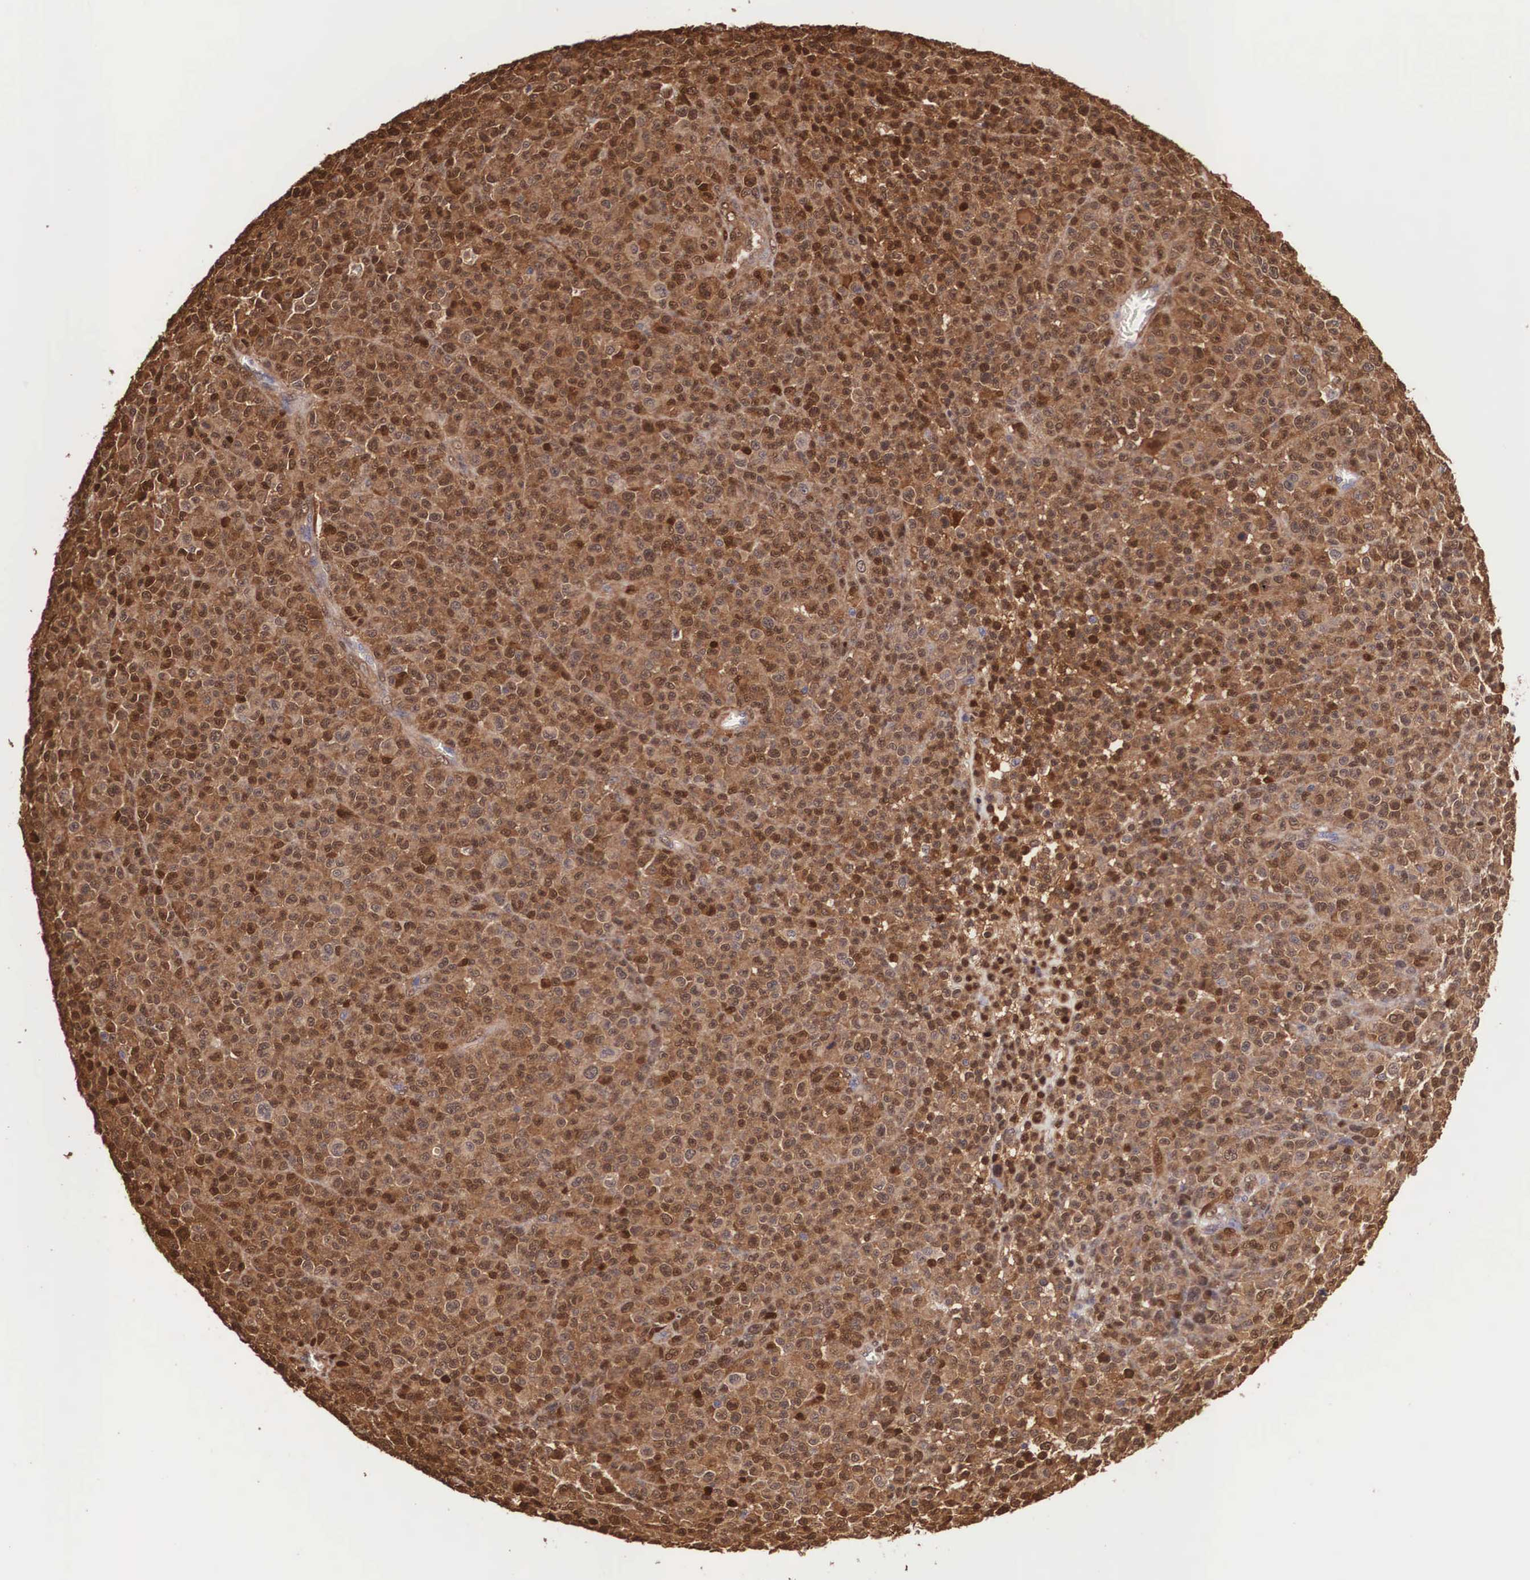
{"staining": {"intensity": "moderate", "quantity": ">75%", "location": "cytoplasmic/membranous,nuclear"}, "tissue": "melanoma", "cell_type": "Tumor cells", "image_type": "cancer", "snomed": [{"axis": "morphology", "description": "Malignant melanoma, Metastatic site"}, {"axis": "topography", "description": "Skin"}], "caption": "Malignant melanoma (metastatic site) stained for a protein (brown) shows moderate cytoplasmic/membranous and nuclear positive staining in about >75% of tumor cells.", "gene": "LGALS1", "patient": {"sex": "male", "age": 32}}